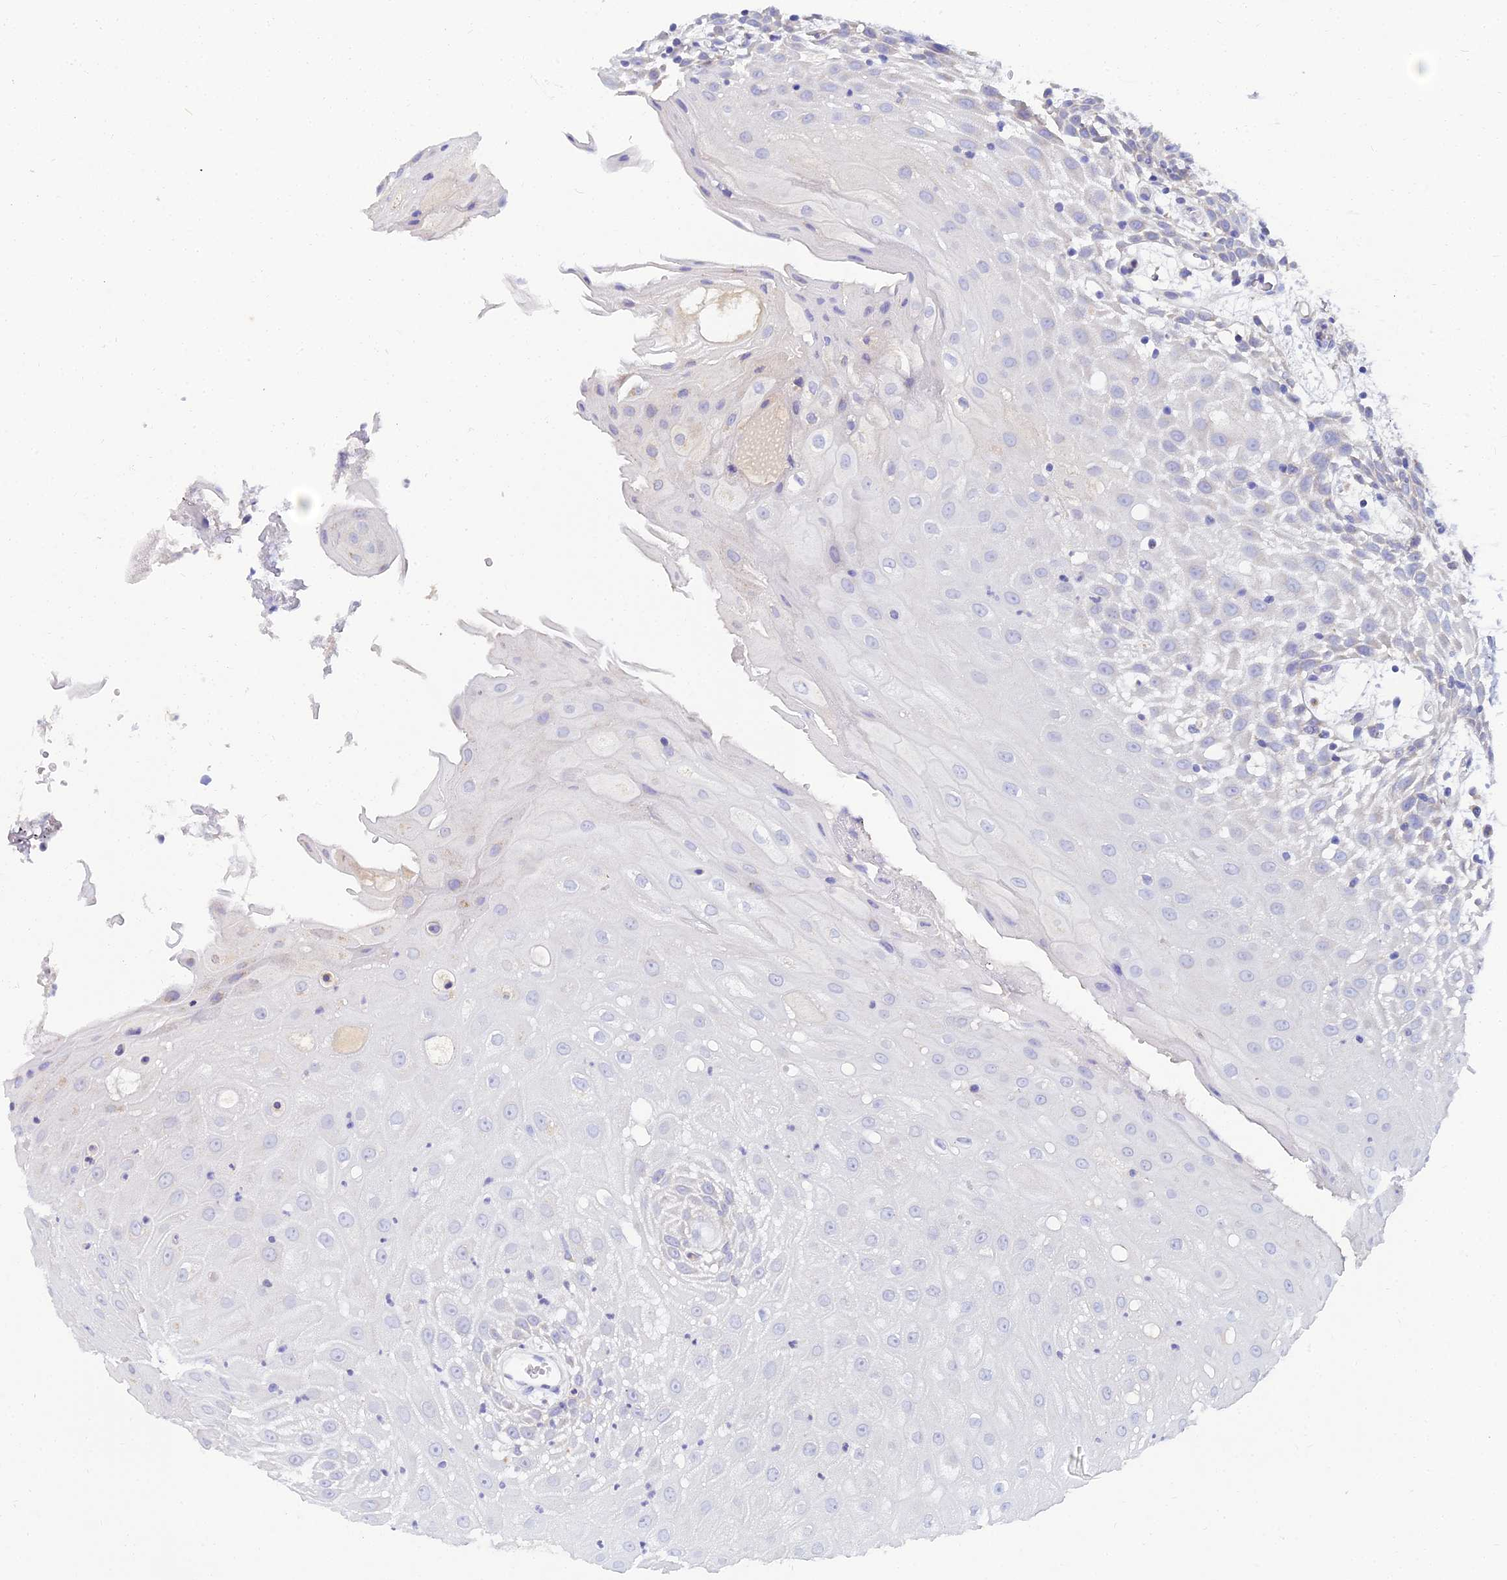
{"staining": {"intensity": "negative", "quantity": "none", "location": "none"}, "tissue": "oral mucosa", "cell_type": "Squamous epithelial cells", "image_type": "normal", "snomed": [{"axis": "morphology", "description": "Normal tissue, NOS"}, {"axis": "topography", "description": "Skeletal muscle"}, {"axis": "topography", "description": "Oral tissue"}, {"axis": "topography", "description": "Salivary gland"}, {"axis": "topography", "description": "Peripheral nerve tissue"}], "caption": "Immunohistochemical staining of unremarkable oral mucosa shows no significant positivity in squamous epithelial cells.", "gene": "NPY", "patient": {"sex": "male", "age": 54}}